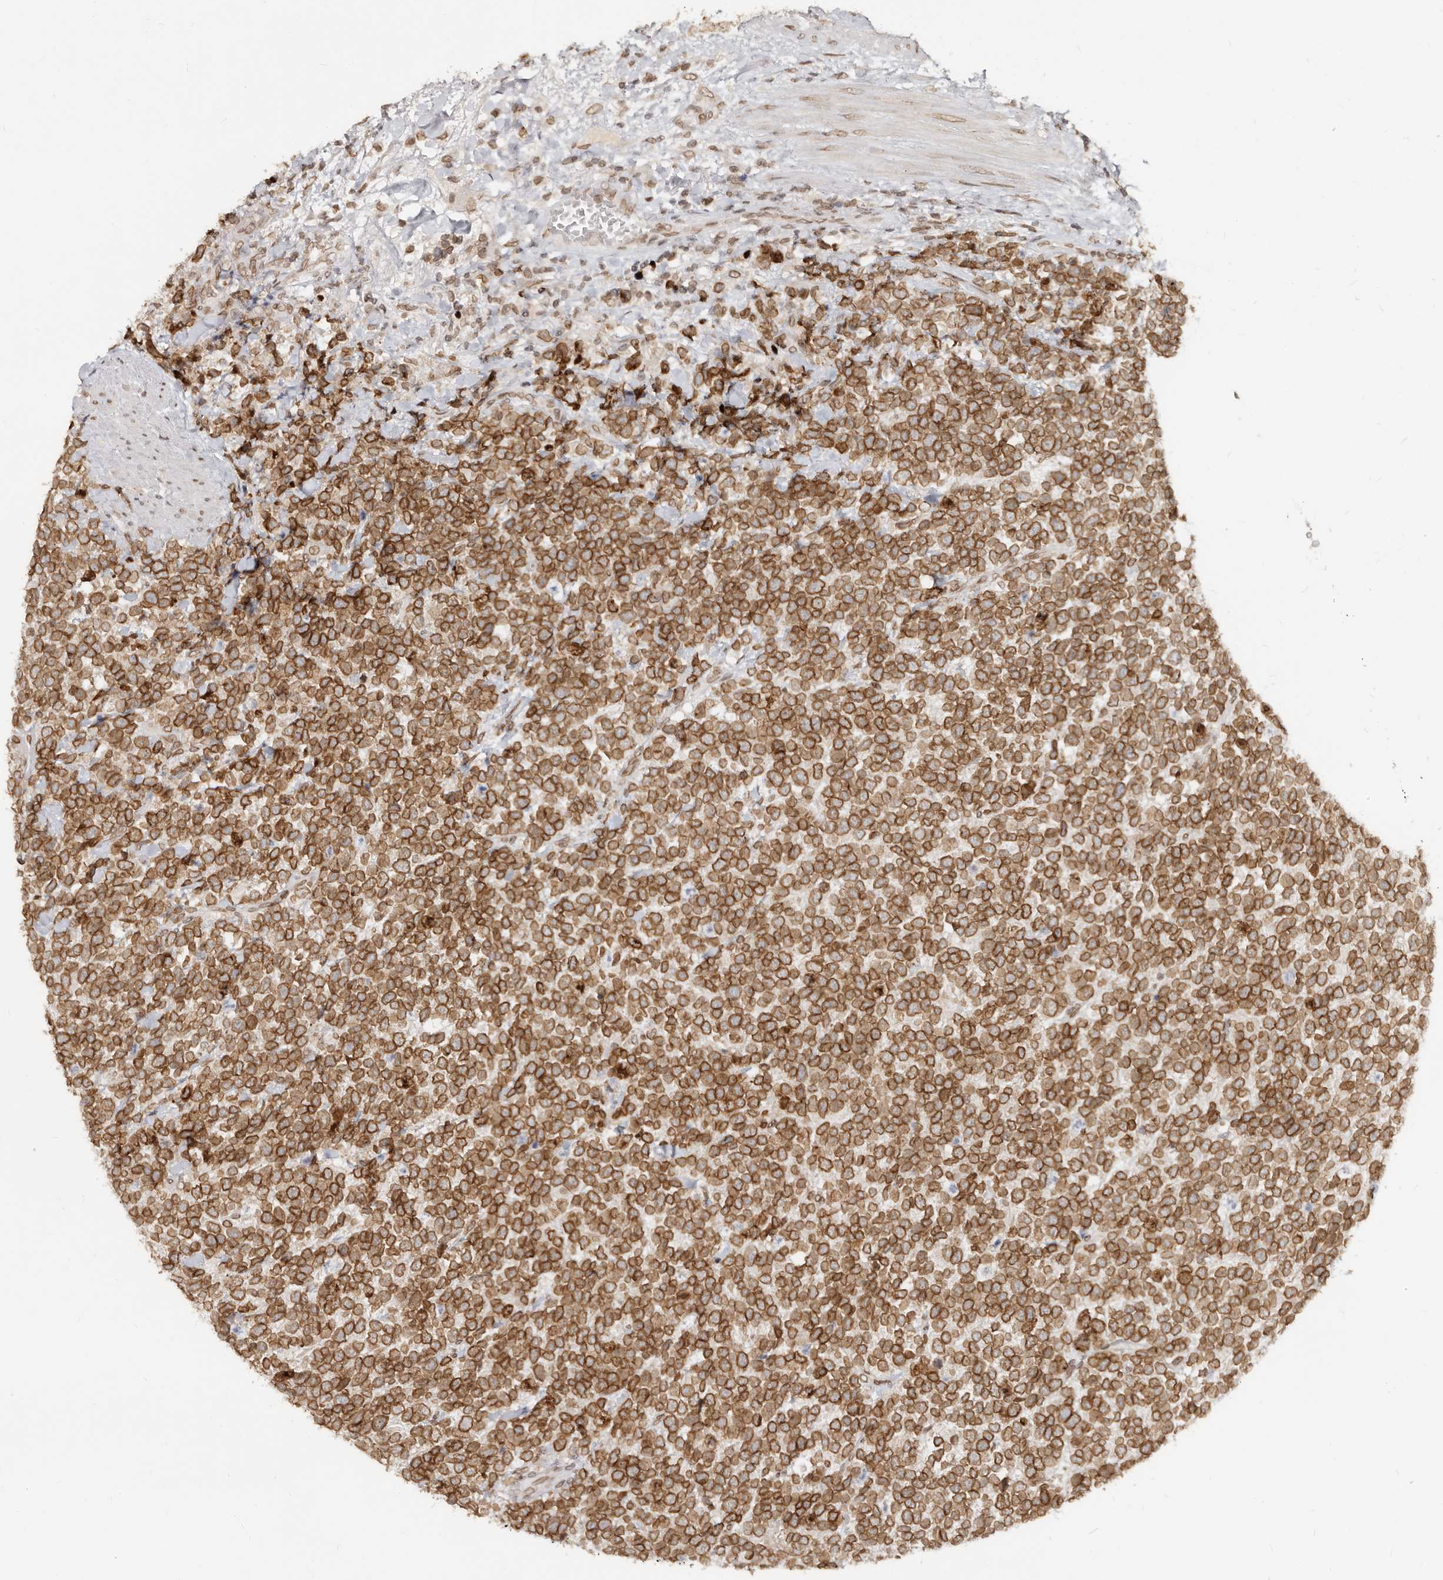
{"staining": {"intensity": "strong", "quantity": ">75%", "location": "cytoplasmic/membranous,nuclear"}, "tissue": "urothelial cancer", "cell_type": "Tumor cells", "image_type": "cancer", "snomed": [{"axis": "morphology", "description": "Urothelial carcinoma, High grade"}, {"axis": "topography", "description": "Urinary bladder"}], "caption": "Strong cytoplasmic/membranous and nuclear positivity for a protein is present in approximately >75% of tumor cells of urothelial carcinoma (high-grade) using immunohistochemistry (IHC).", "gene": "NUP153", "patient": {"sex": "female", "age": 82}}